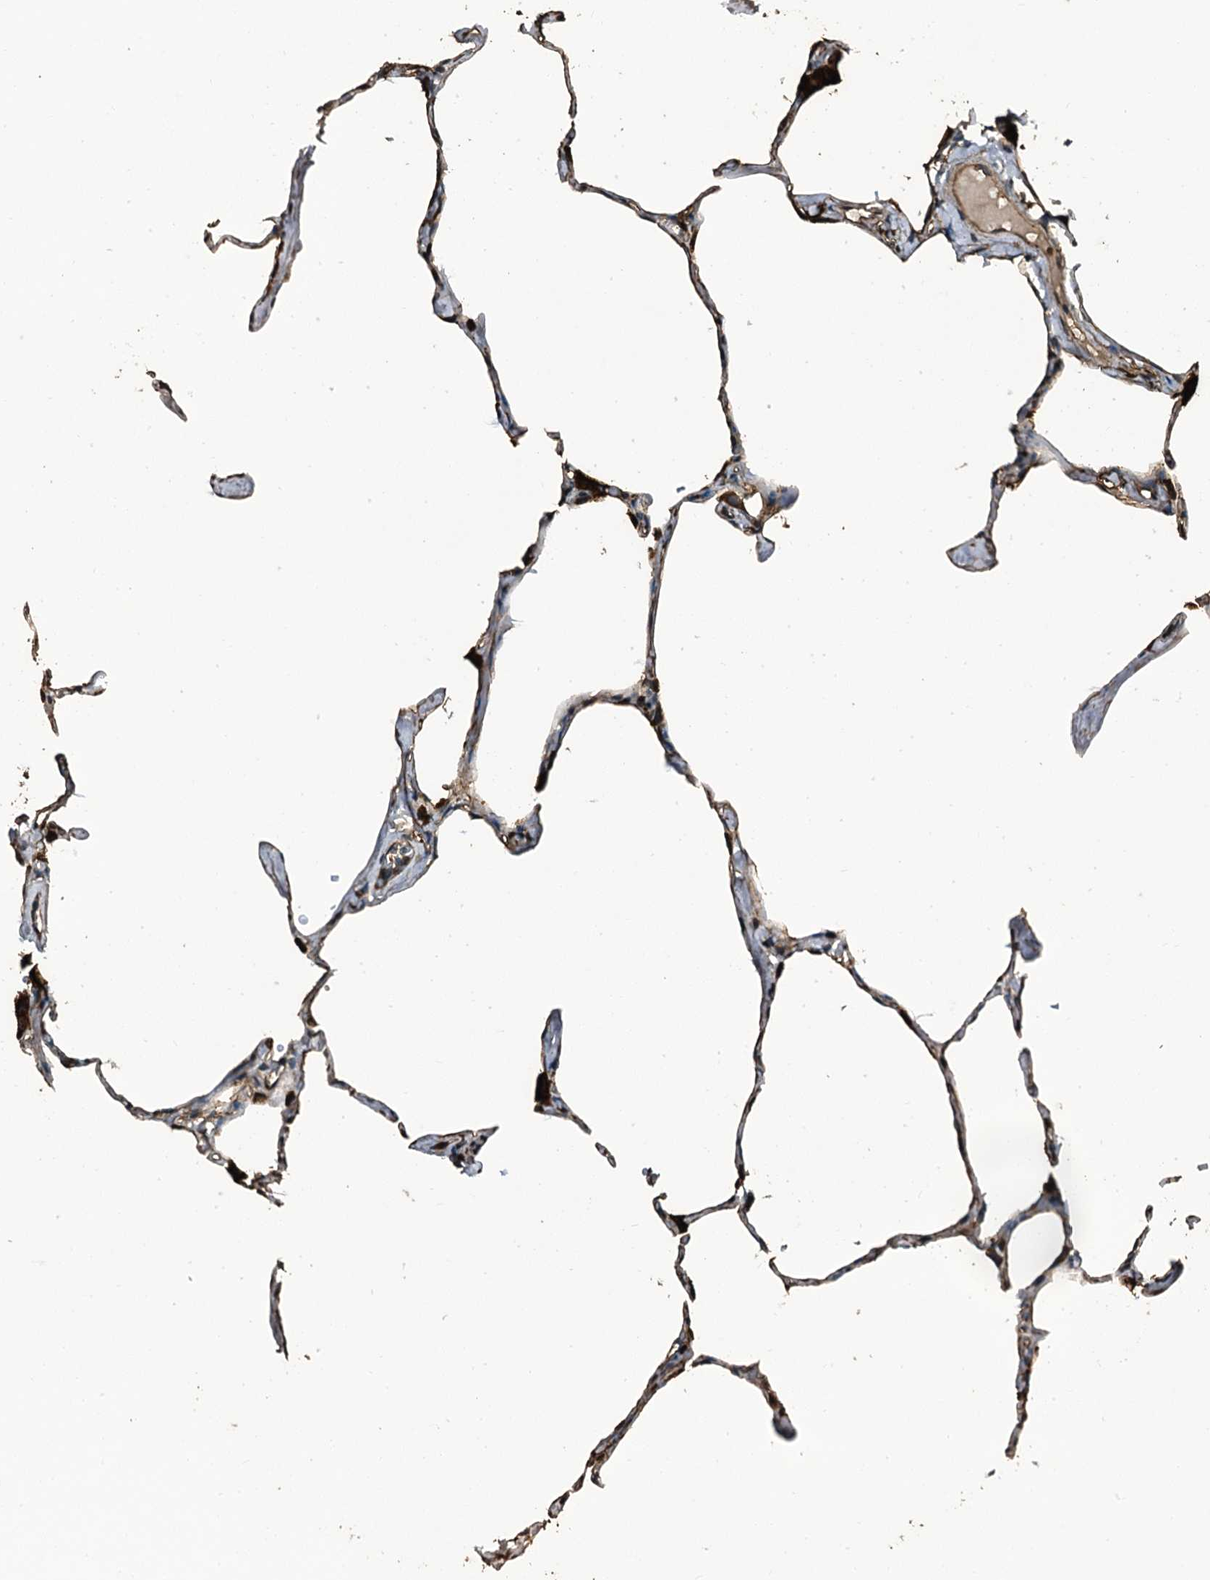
{"staining": {"intensity": "moderate", "quantity": "25%-75%", "location": "cytoplasmic/membranous"}, "tissue": "lung", "cell_type": "Alveolar cells", "image_type": "normal", "snomed": [{"axis": "morphology", "description": "Normal tissue, NOS"}, {"axis": "topography", "description": "Lung"}], "caption": "Lung stained with DAB (3,3'-diaminobenzidine) immunohistochemistry reveals medium levels of moderate cytoplasmic/membranous expression in about 25%-75% of alveolar cells.", "gene": "TPGS2", "patient": {"sex": "male", "age": 65}}